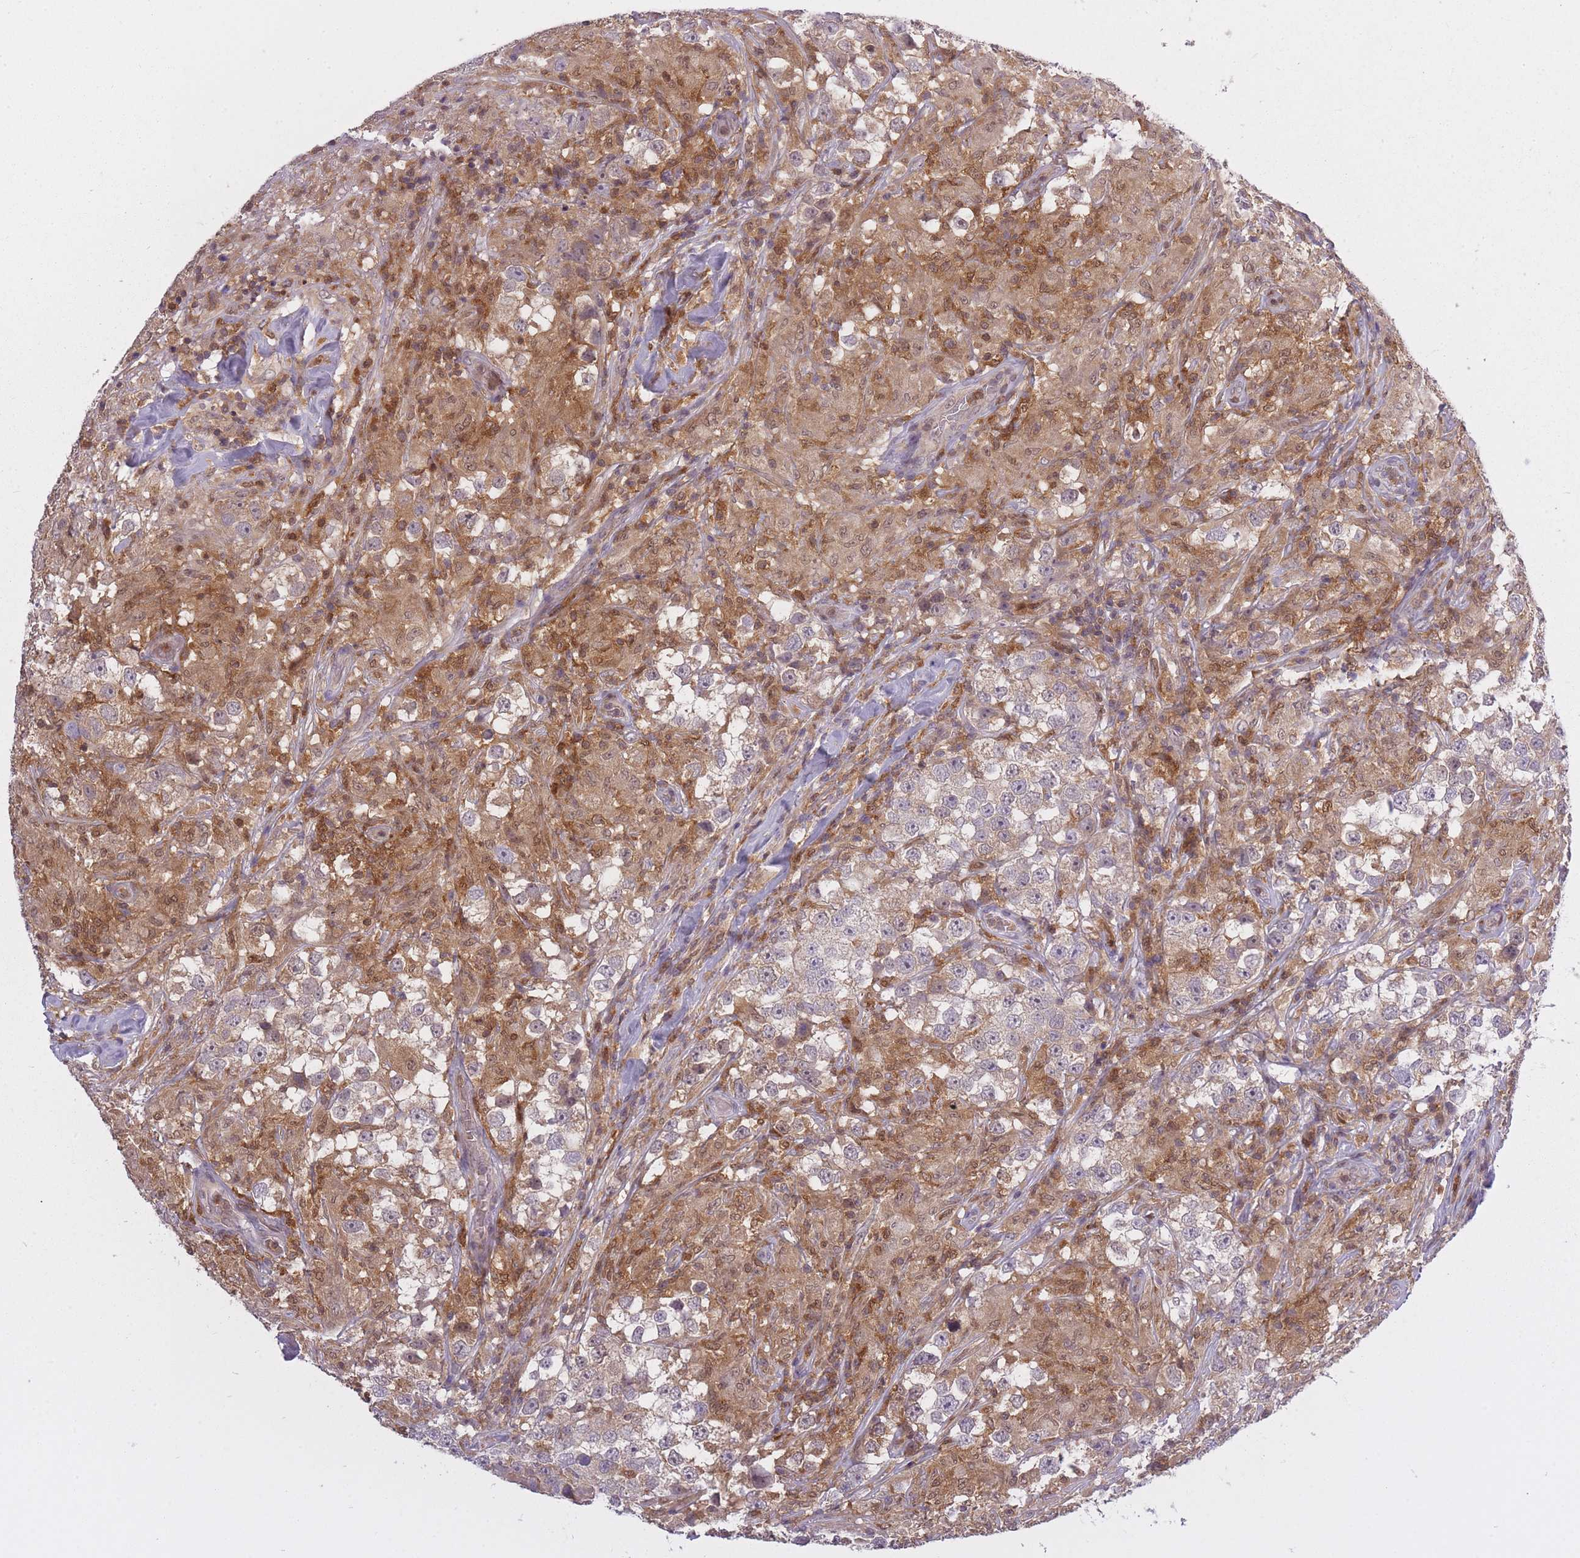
{"staining": {"intensity": "weak", "quantity": "<25%", "location": "nuclear"}, "tissue": "testis cancer", "cell_type": "Tumor cells", "image_type": "cancer", "snomed": [{"axis": "morphology", "description": "Seminoma, NOS"}, {"axis": "topography", "description": "Testis"}], "caption": "Tumor cells show no significant protein positivity in testis seminoma.", "gene": "CXorf38", "patient": {"sex": "male", "age": 46}}